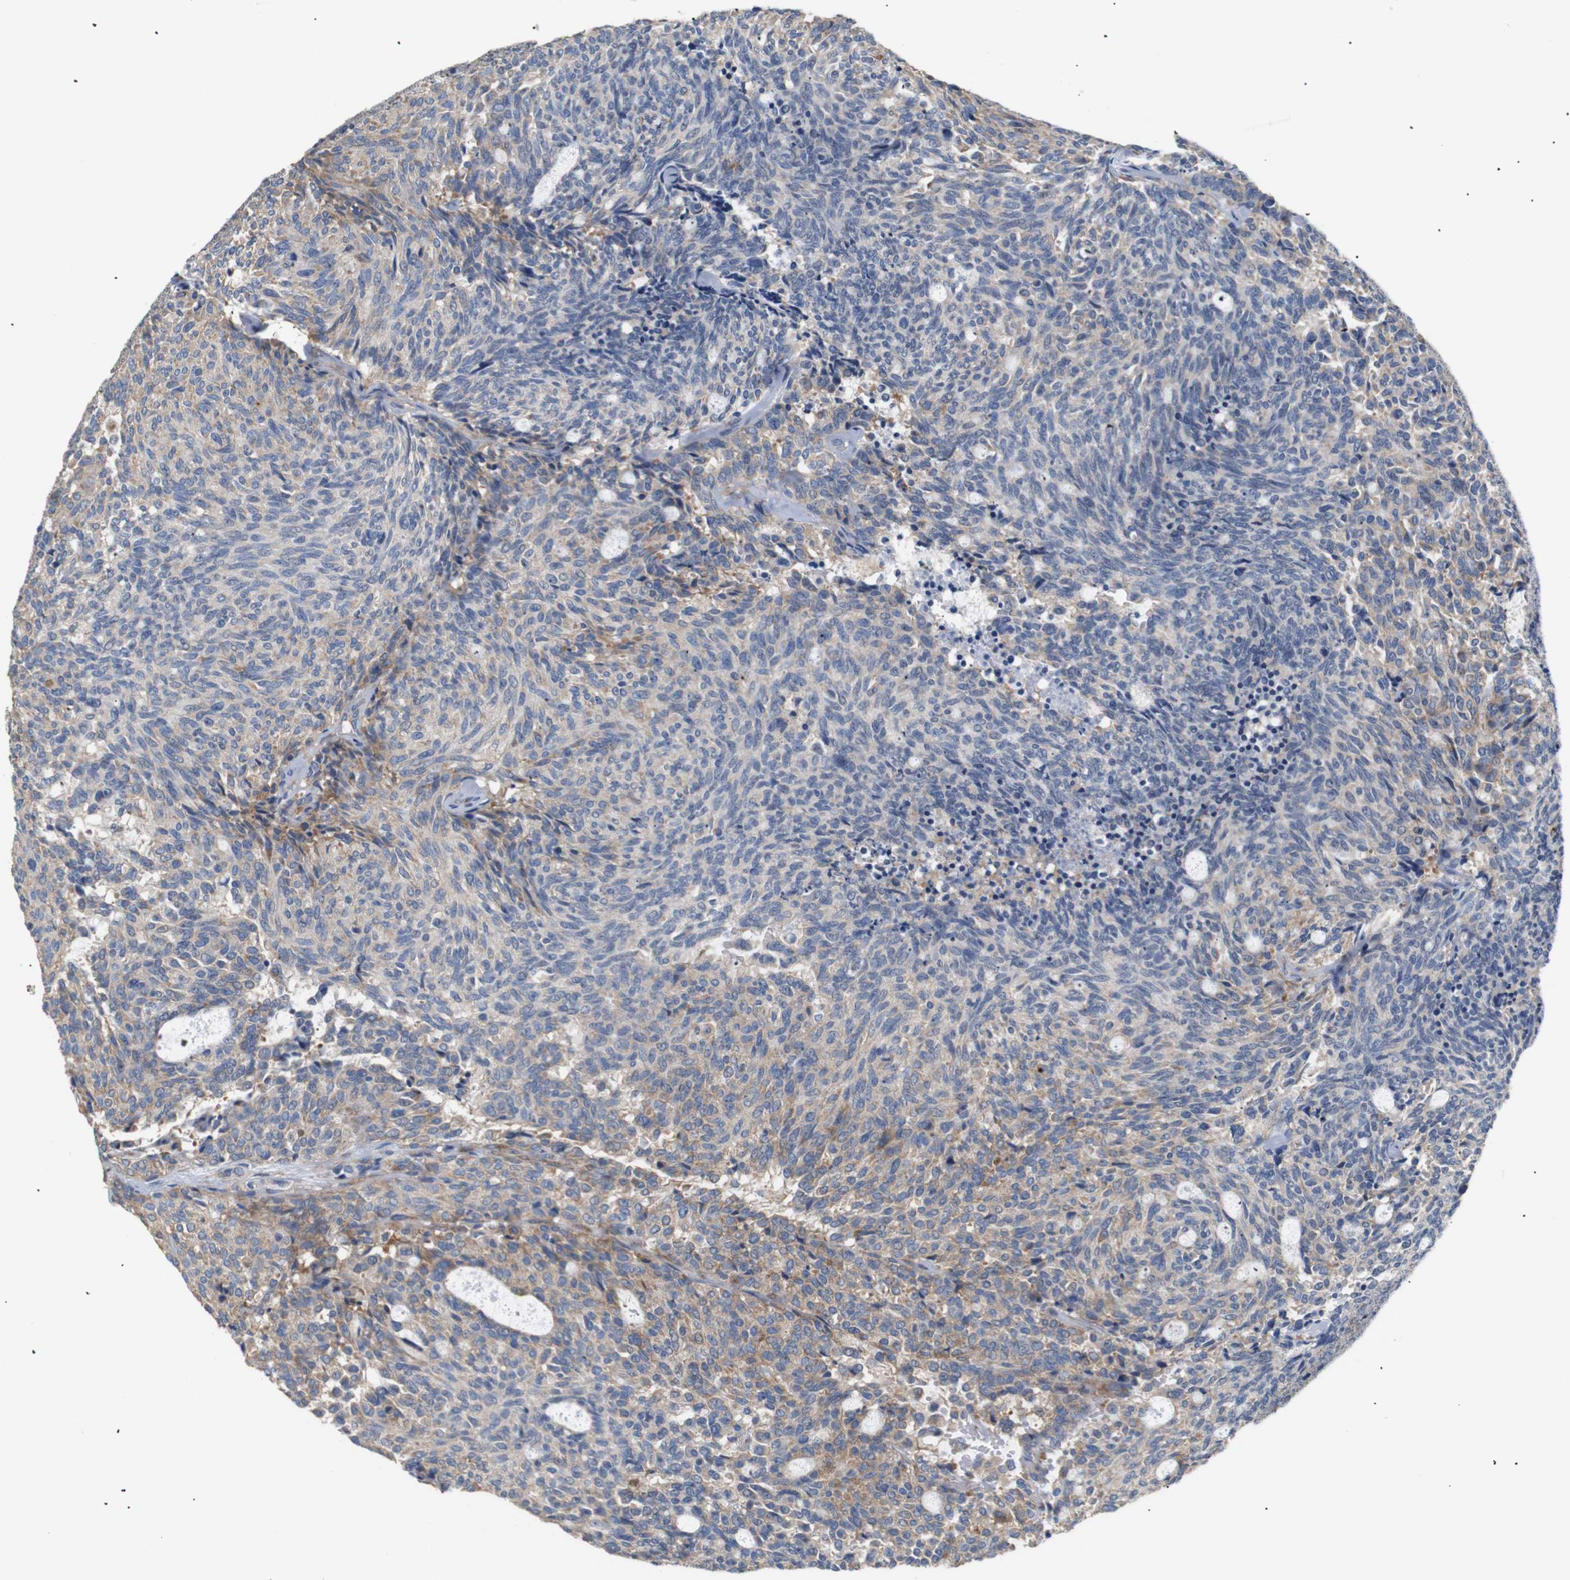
{"staining": {"intensity": "moderate", "quantity": "<25%", "location": "cytoplasmic/membranous"}, "tissue": "carcinoid", "cell_type": "Tumor cells", "image_type": "cancer", "snomed": [{"axis": "morphology", "description": "Carcinoid, malignant, NOS"}, {"axis": "topography", "description": "Pancreas"}], "caption": "Human carcinoid (malignant) stained for a protein (brown) displays moderate cytoplasmic/membranous positive positivity in about <25% of tumor cells.", "gene": "TRIM5", "patient": {"sex": "female", "age": 54}}